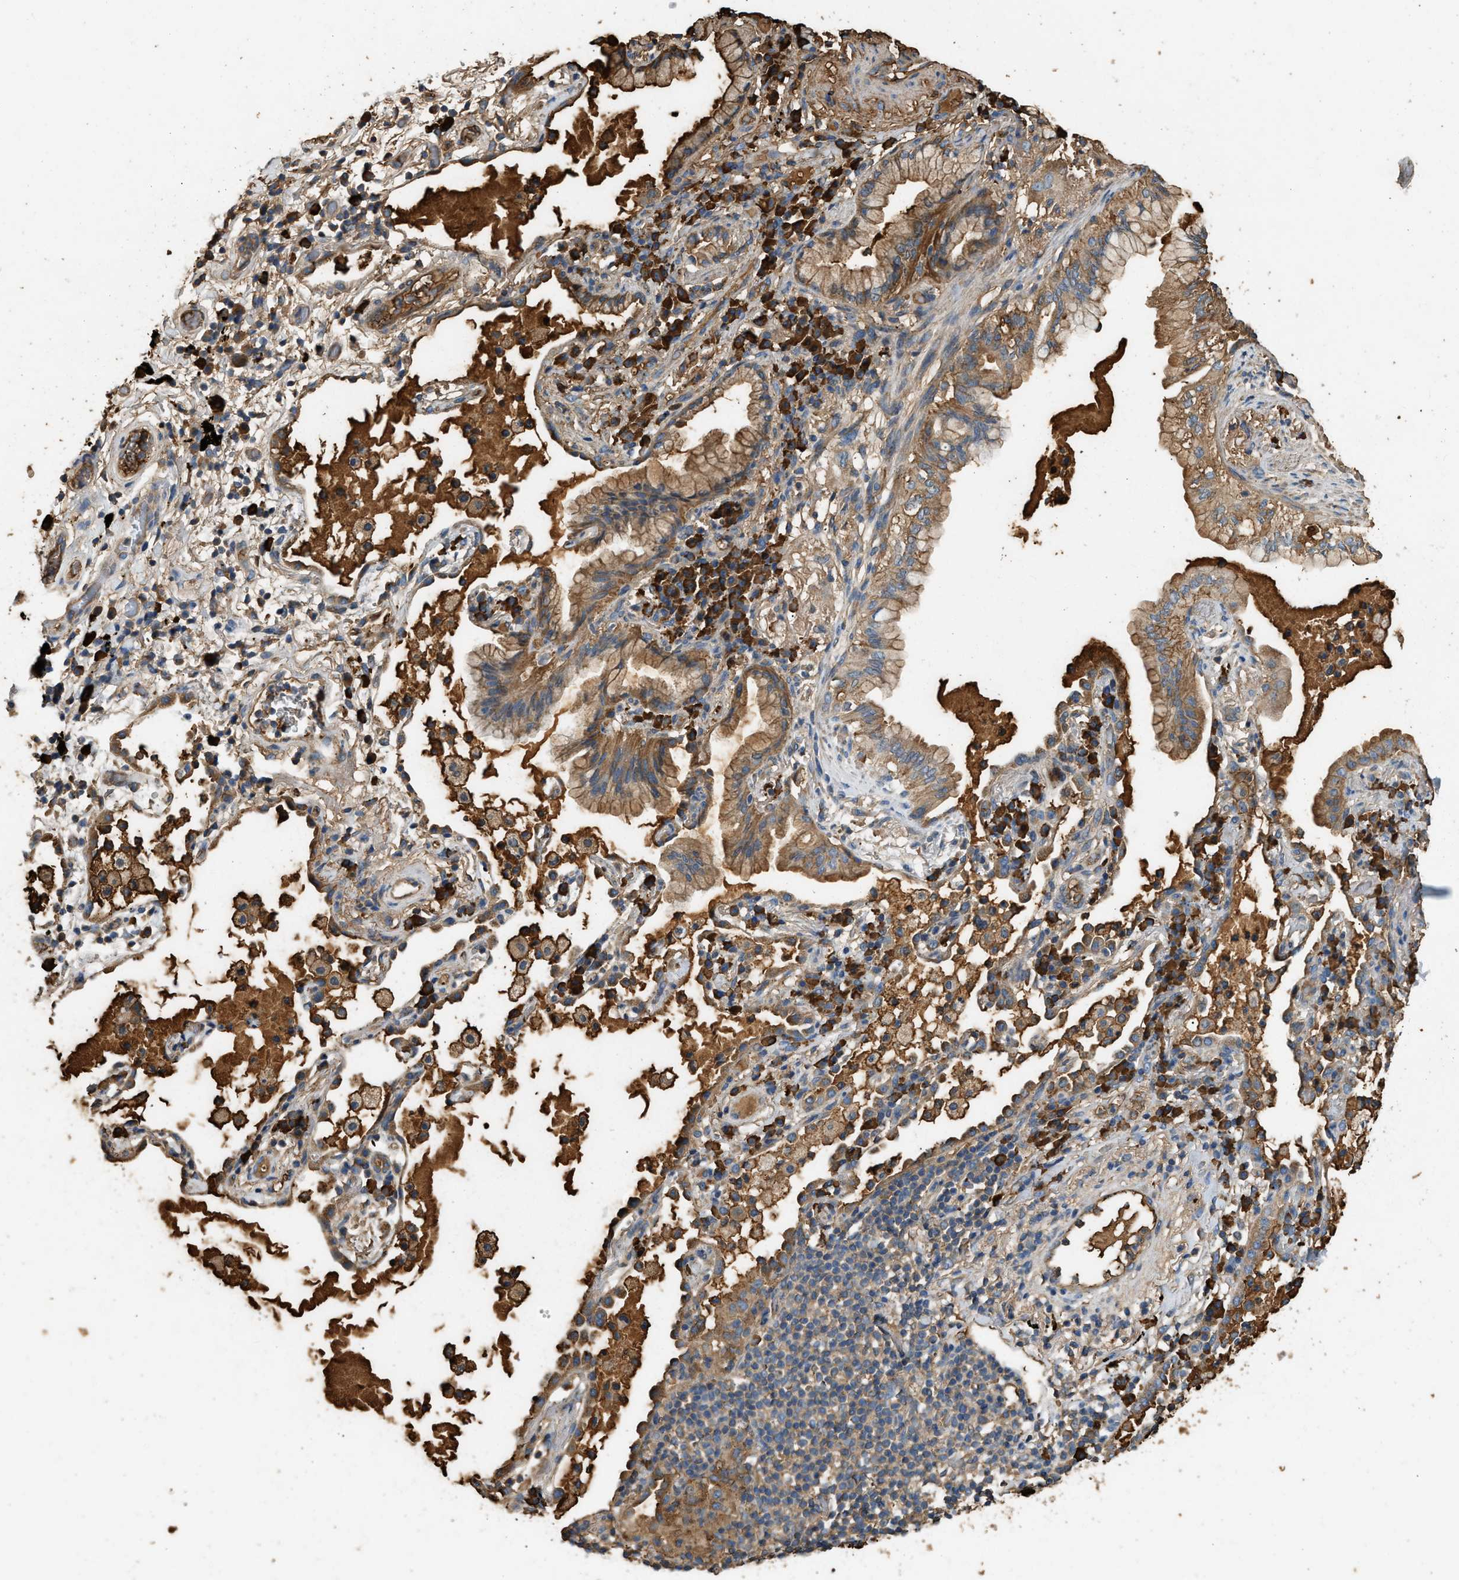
{"staining": {"intensity": "moderate", "quantity": ">75%", "location": "cytoplasmic/membranous"}, "tissue": "lung cancer", "cell_type": "Tumor cells", "image_type": "cancer", "snomed": [{"axis": "morphology", "description": "Adenocarcinoma, NOS"}, {"axis": "topography", "description": "Lung"}], "caption": "High-power microscopy captured an immunohistochemistry (IHC) image of adenocarcinoma (lung), revealing moderate cytoplasmic/membranous expression in about >75% of tumor cells.", "gene": "TMEM268", "patient": {"sex": "female", "age": 70}}